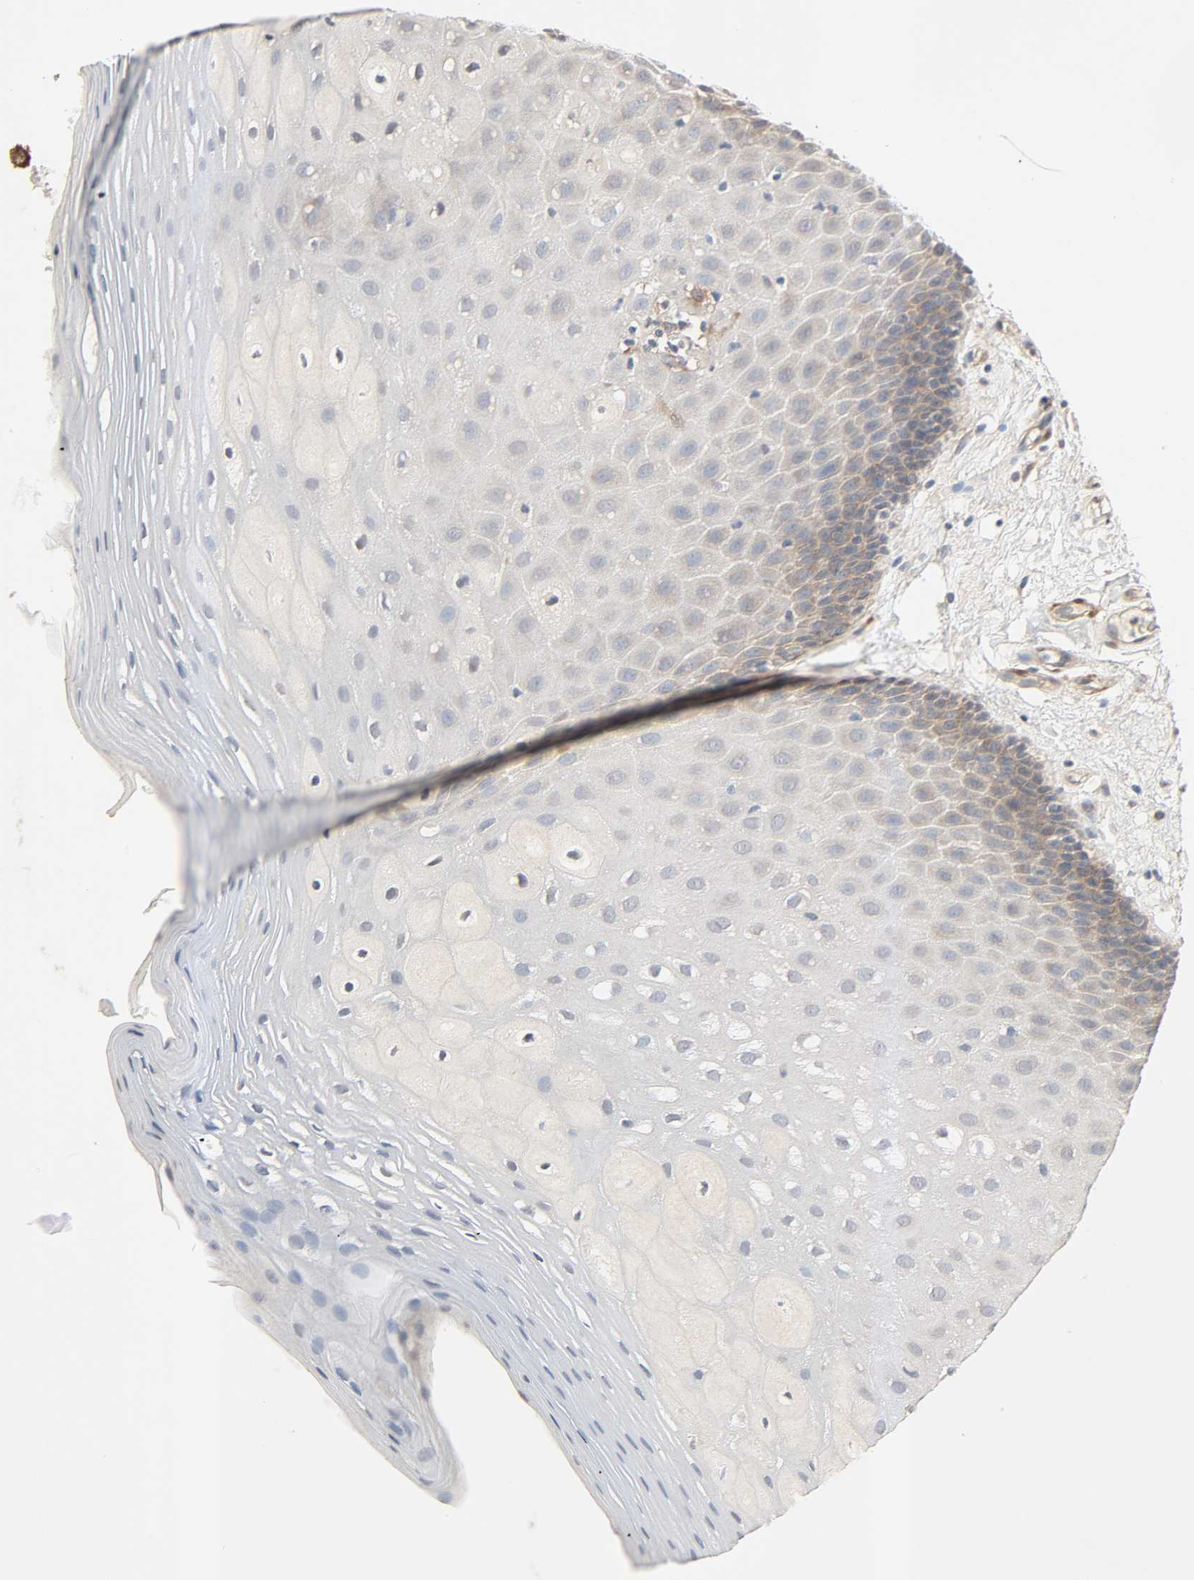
{"staining": {"intensity": "weak", "quantity": "<25%", "location": "cytoplasmic/membranous"}, "tissue": "oral mucosa", "cell_type": "Squamous epithelial cells", "image_type": "normal", "snomed": [{"axis": "morphology", "description": "Normal tissue, NOS"}, {"axis": "morphology", "description": "Squamous cell carcinoma, NOS"}, {"axis": "topography", "description": "Skeletal muscle"}, {"axis": "topography", "description": "Oral tissue"}, {"axis": "topography", "description": "Head-Neck"}], "caption": "Oral mucosa stained for a protein using IHC reveals no positivity squamous epithelial cells.", "gene": "PTK2", "patient": {"sex": "male", "age": 71}}